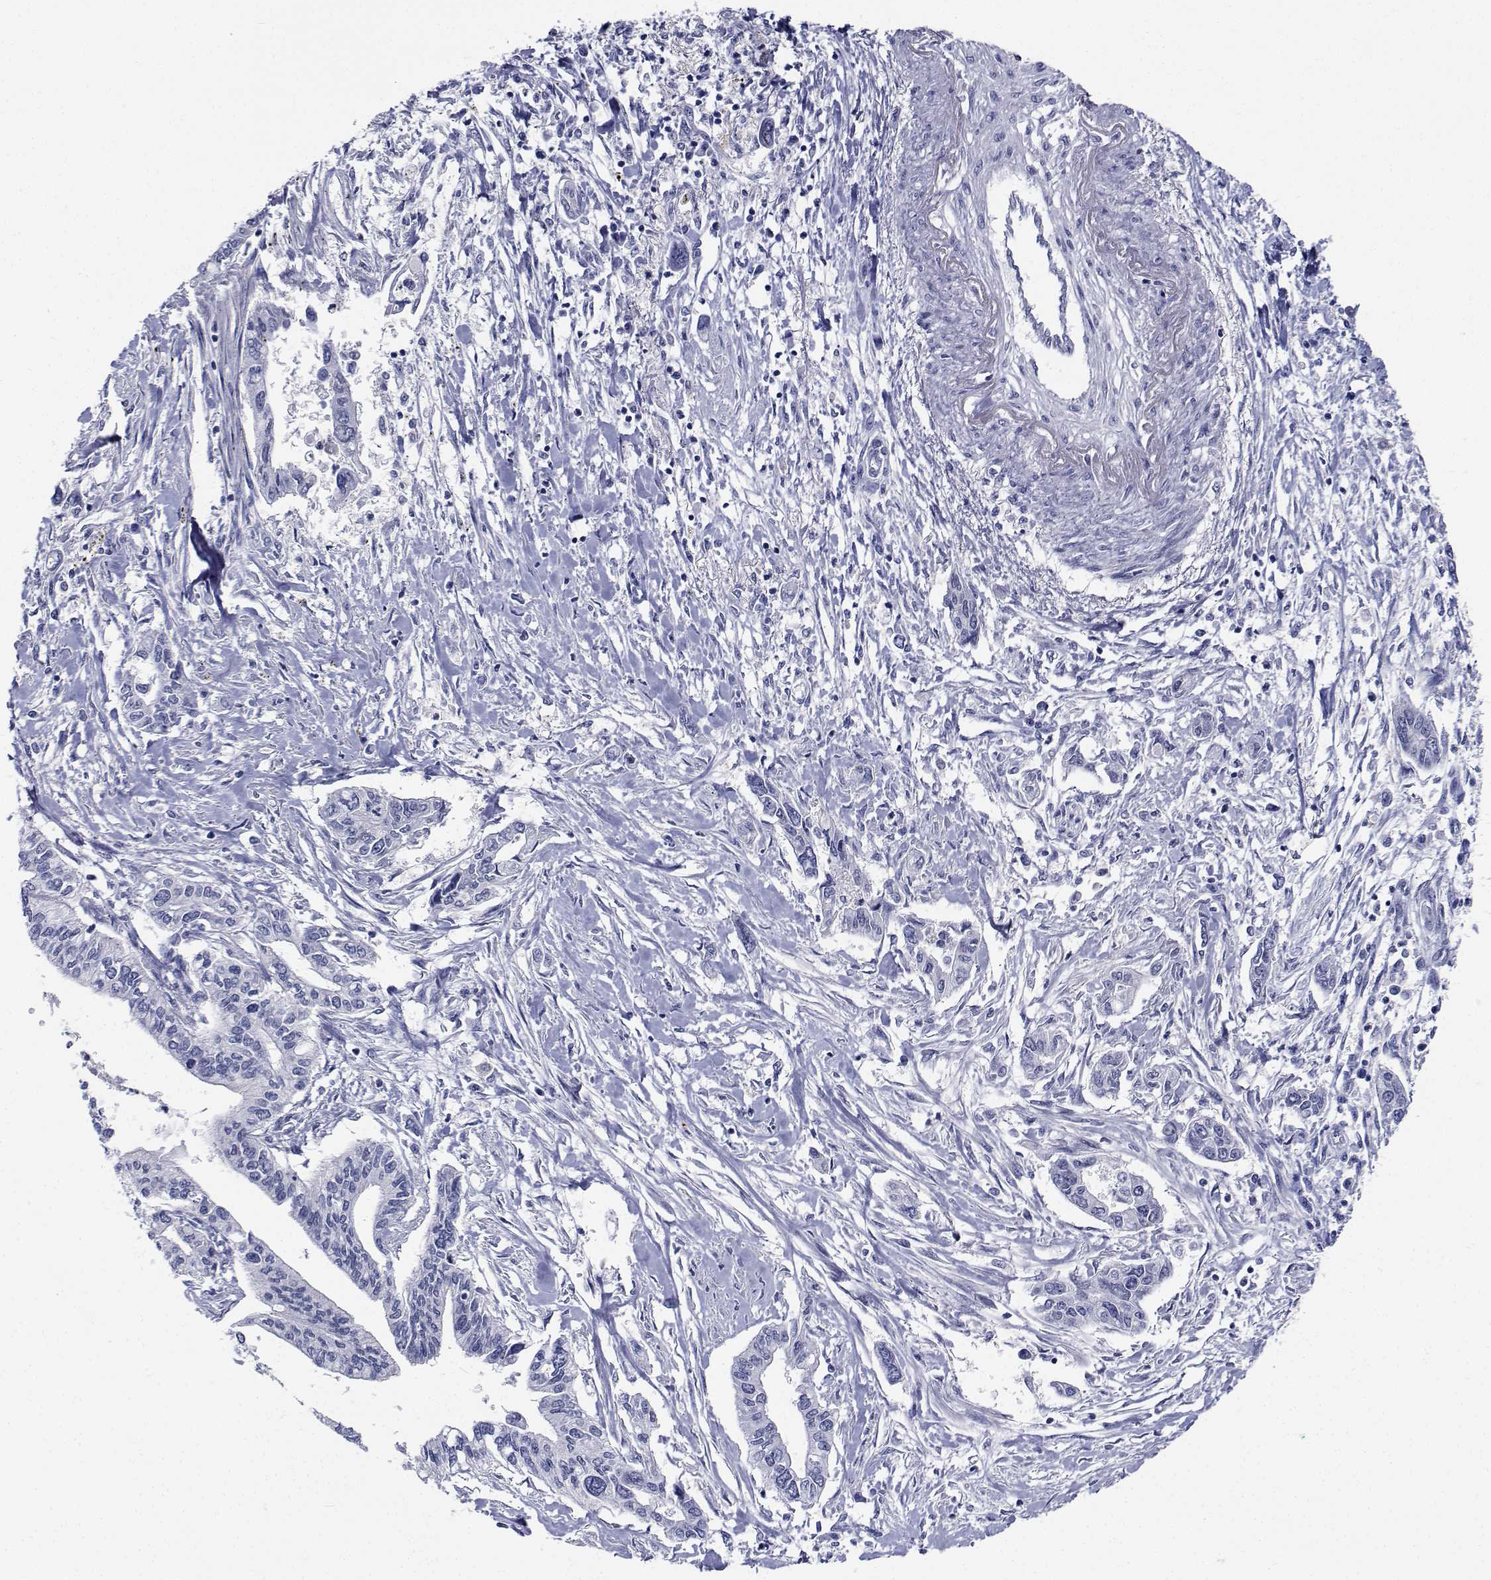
{"staining": {"intensity": "negative", "quantity": "none", "location": "none"}, "tissue": "pancreatic cancer", "cell_type": "Tumor cells", "image_type": "cancer", "snomed": [{"axis": "morphology", "description": "Adenocarcinoma, NOS"}, {"axis": "topography", "description": "Pancreas"}], "caption": "Photomicrograph shows no protein expression in tumor cells of pancreatic adenocarcinoma tissue.", "gene": "PLXNA4", "patient": {"sex": "male", "age": 60}}